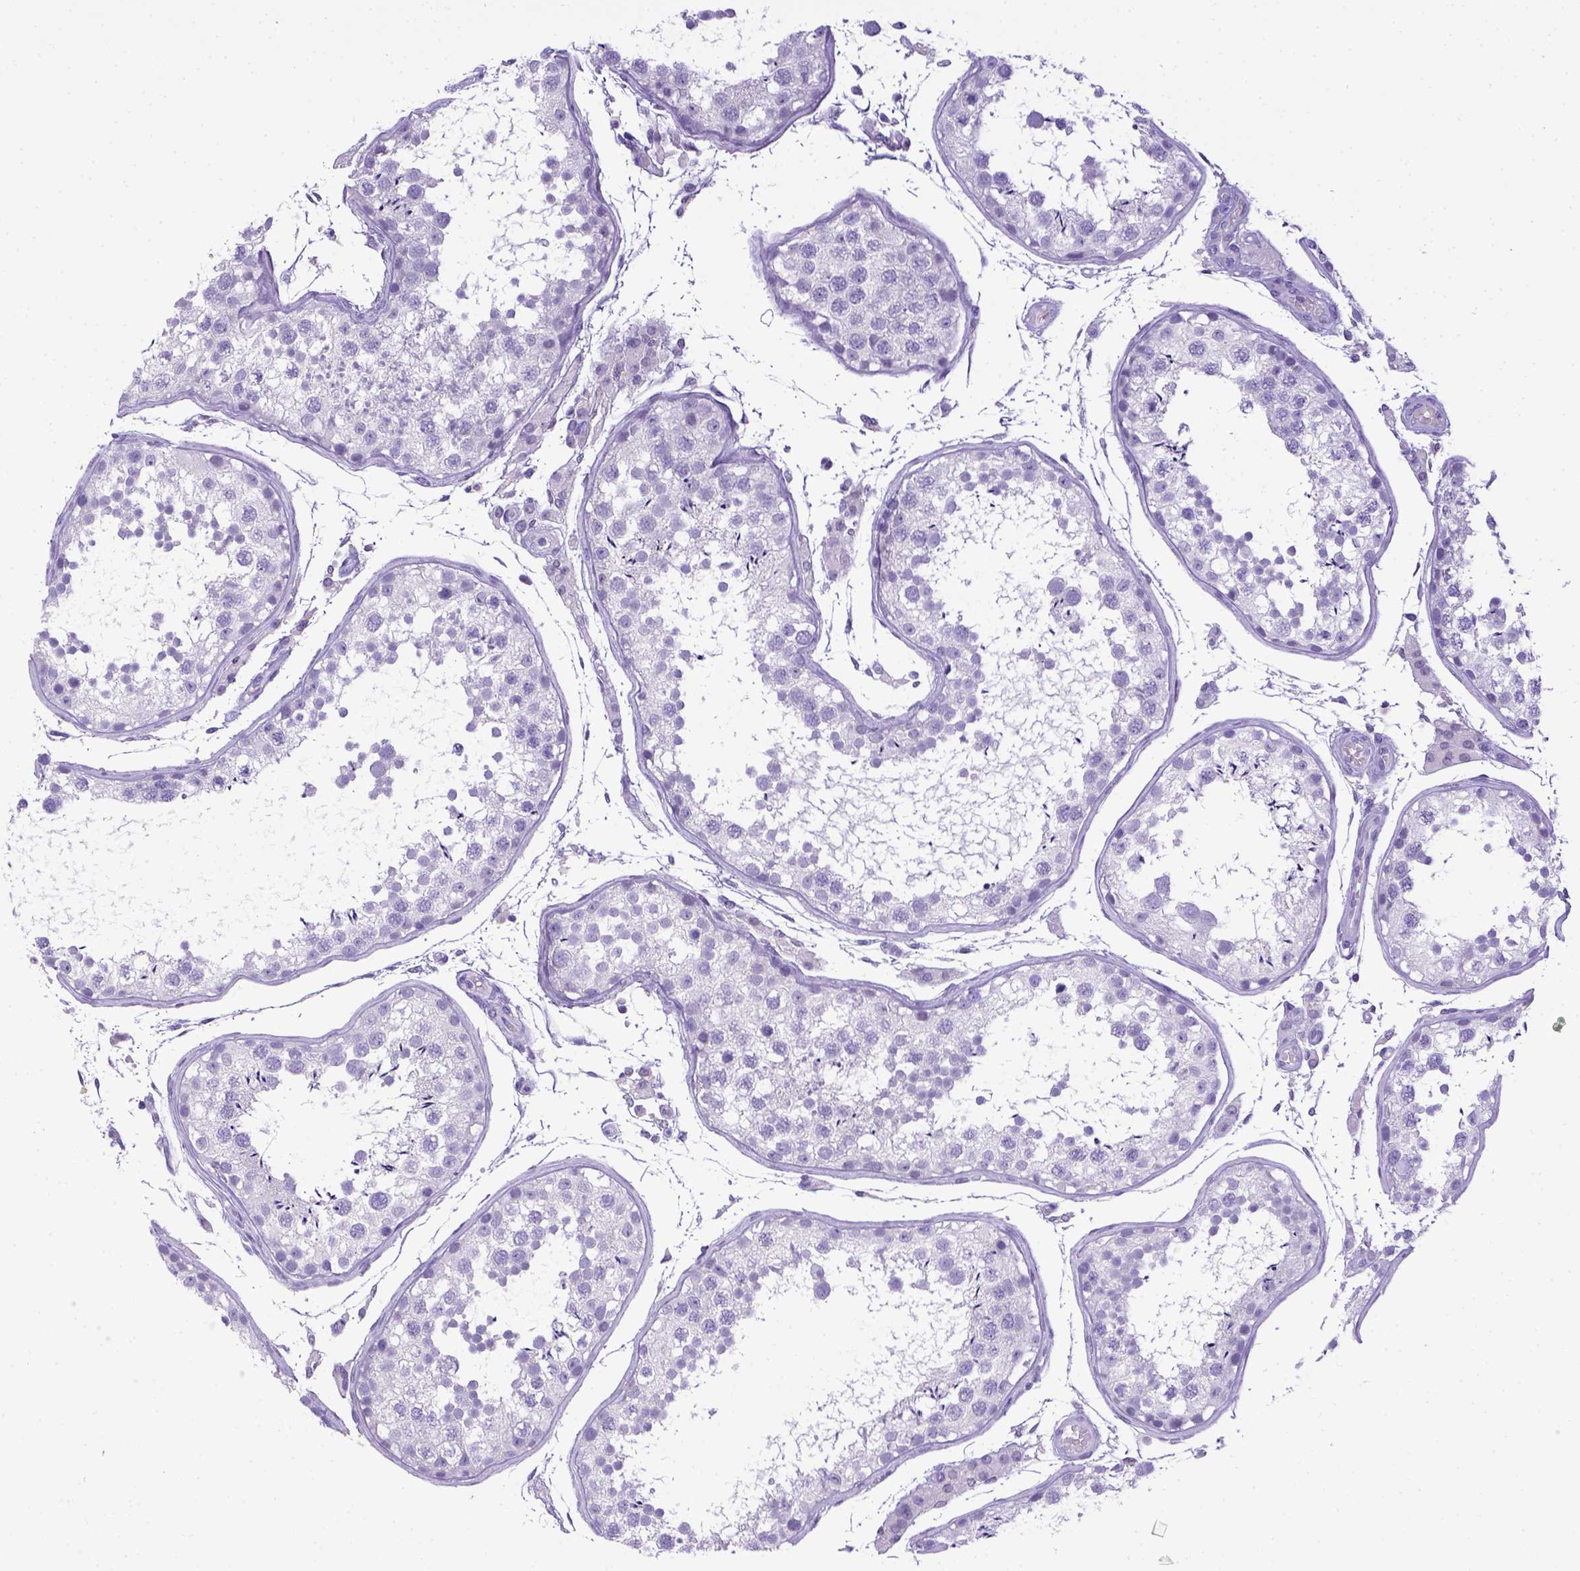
{"staining": {"intensity": "negative", "quantity": "none", "location": "none"}, "tissue": "testis", "cell_type": "Cells in seminiferous ducts", "image_type": "normal", "snomed": [{"axis": "morphology", "description": "Normal tissue, NOS"}, {"axis": "topography", "description": "Testis"}], "caption": "IHC micrograph of benign testis: human testis stained with DAB displays no significant protein expression in cells in seminiferous ducts. (DAB IHC with hematoxylin counter stain).", "gene": "ESR1", "patient": {"sex": "male", "age": 29}}